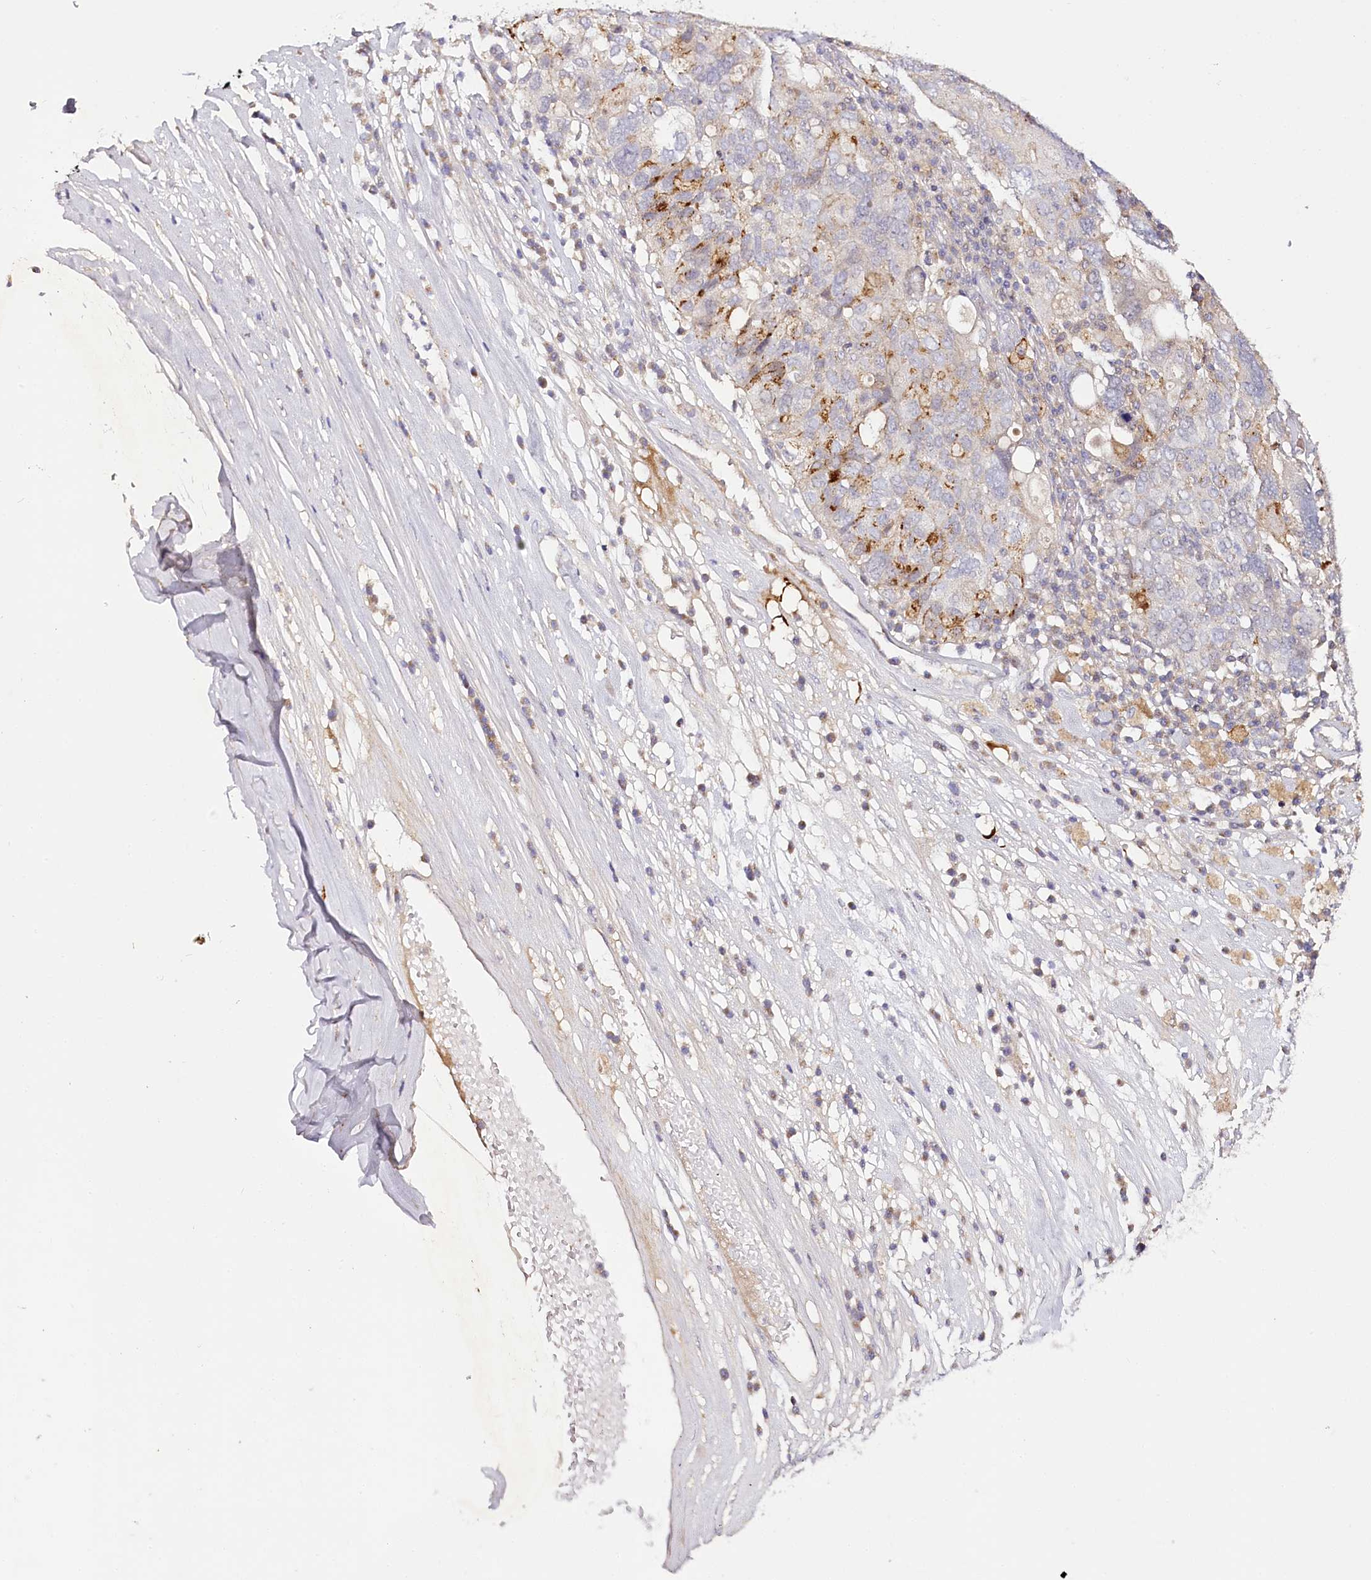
{"staining": {"intensity": "moderate", "quantity": "25%-75%", "location": "cytoplasmic/membranous"}, "tissue": "ovarian cancer", "cell_type": "Tumor cells", "image_type": "cancer", "snomed": [{"axis": "morphology", "description": "Carcinoma, endometroid"}, {"axis": "topography", "description": "Ovary"}], "caption": "IHC micrograph of neoplastic tissue: ovarian endometroid carcinoma stained using immunohistochemistry demonstrates medium levels of moderate protein expression localized specifically in the cytoplasmic/membranous of tumor cells, appearing as a cytoplasmic/membranous brown color.", "gene": "VWA5A", "patient": {"sex": "female", "age": 62}}